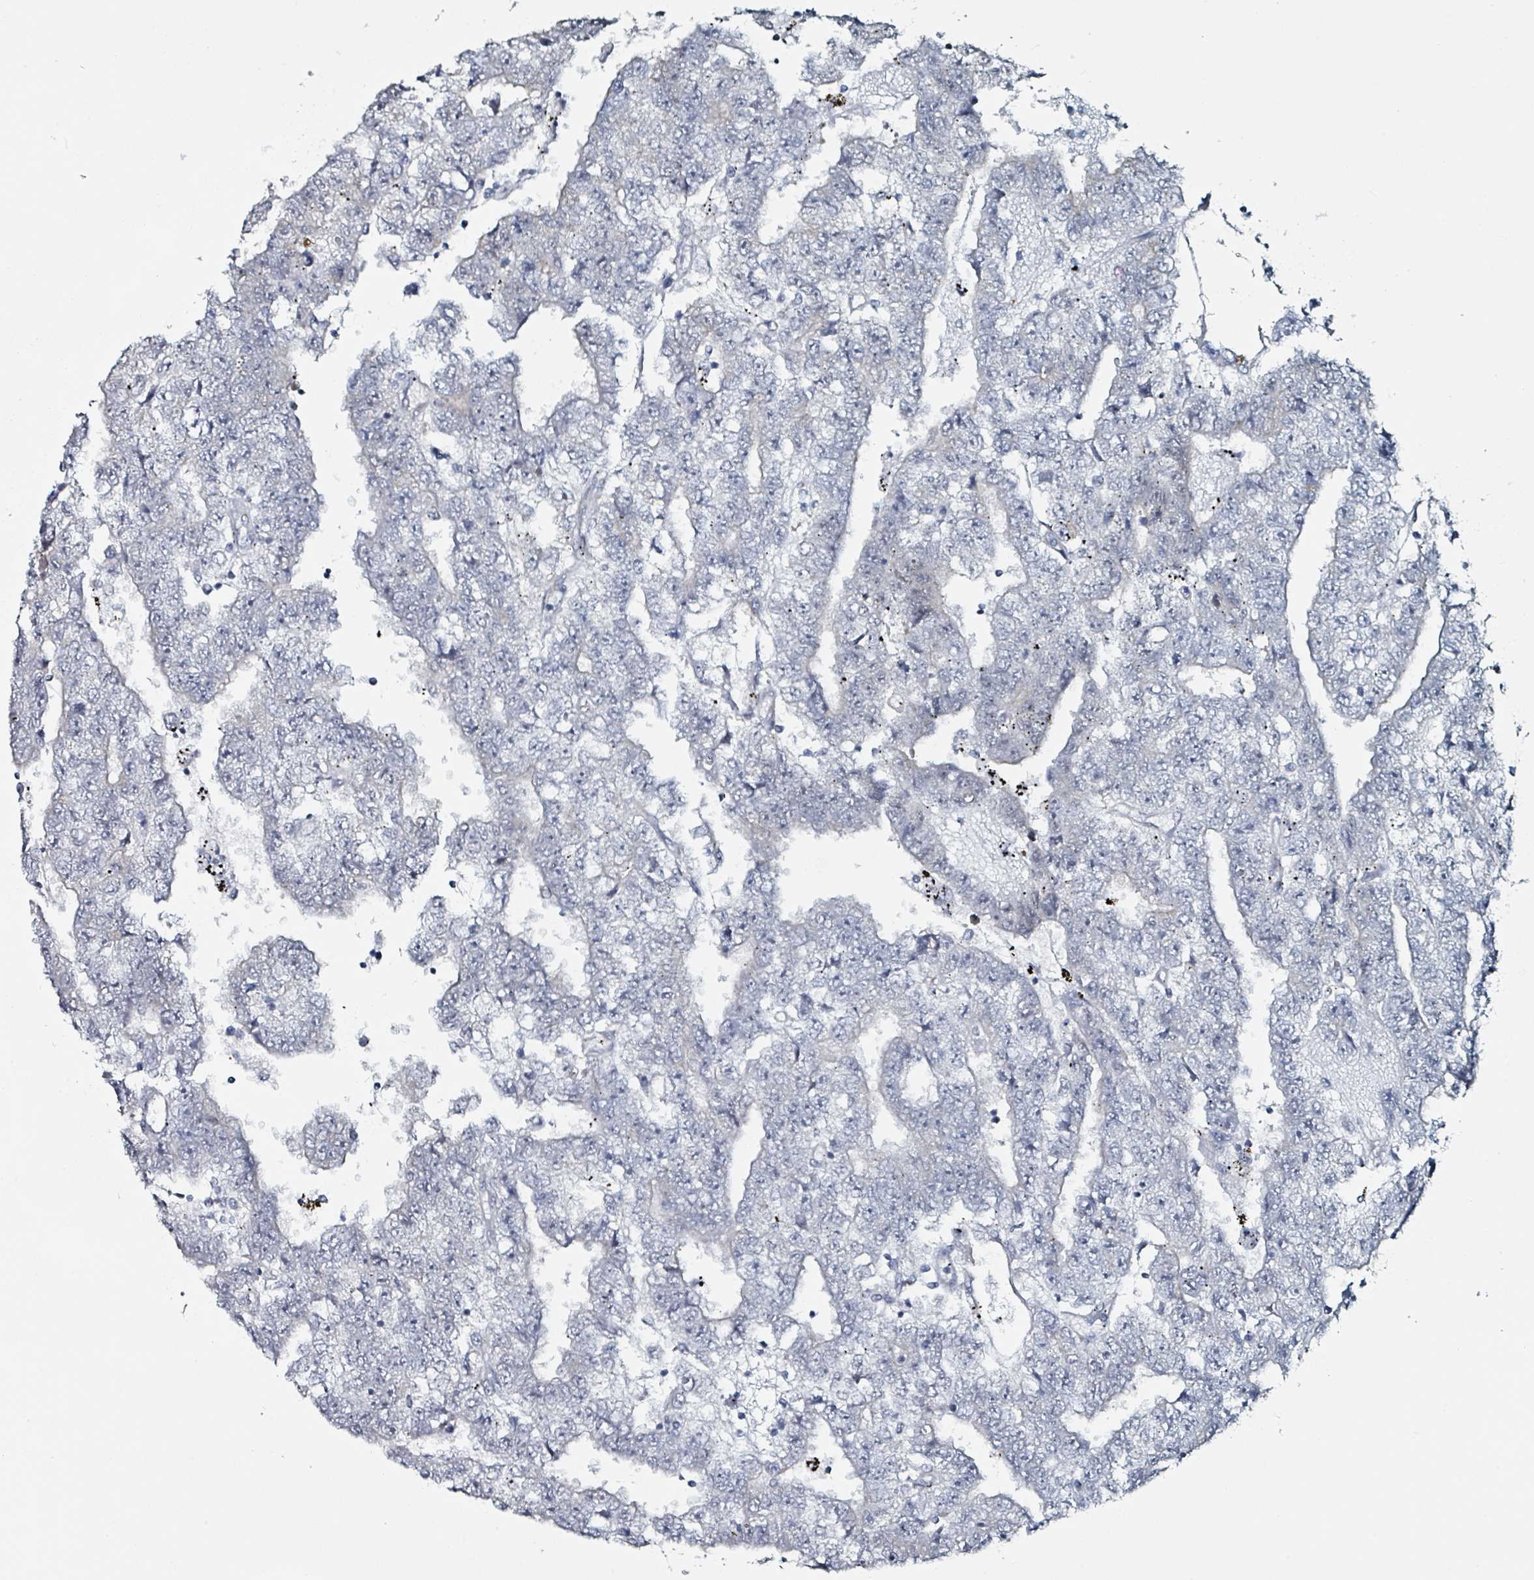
{"staining": {"intensity": "negative", "quantity": "none", "location": "none"}, "tissue": "testis cancer", "cell_type": "Tumor cells", "image_type": "cancer", "snomed": [{"axis": "morphology", "description": "Carcinoma, Embryonal, NOS"}, {"axis": "topography", "description": "Testis"}], "caption": "An immunohistochemistry micrograph of embryonal carcinoma (testis) is shown. There is no staining in tumor cells of embryonal carcinoma (testis). (DAB IHC with hematoxylin counter stain).", "gene": "B3GAT3", "patient": {"sex": "male", "age": 25}}